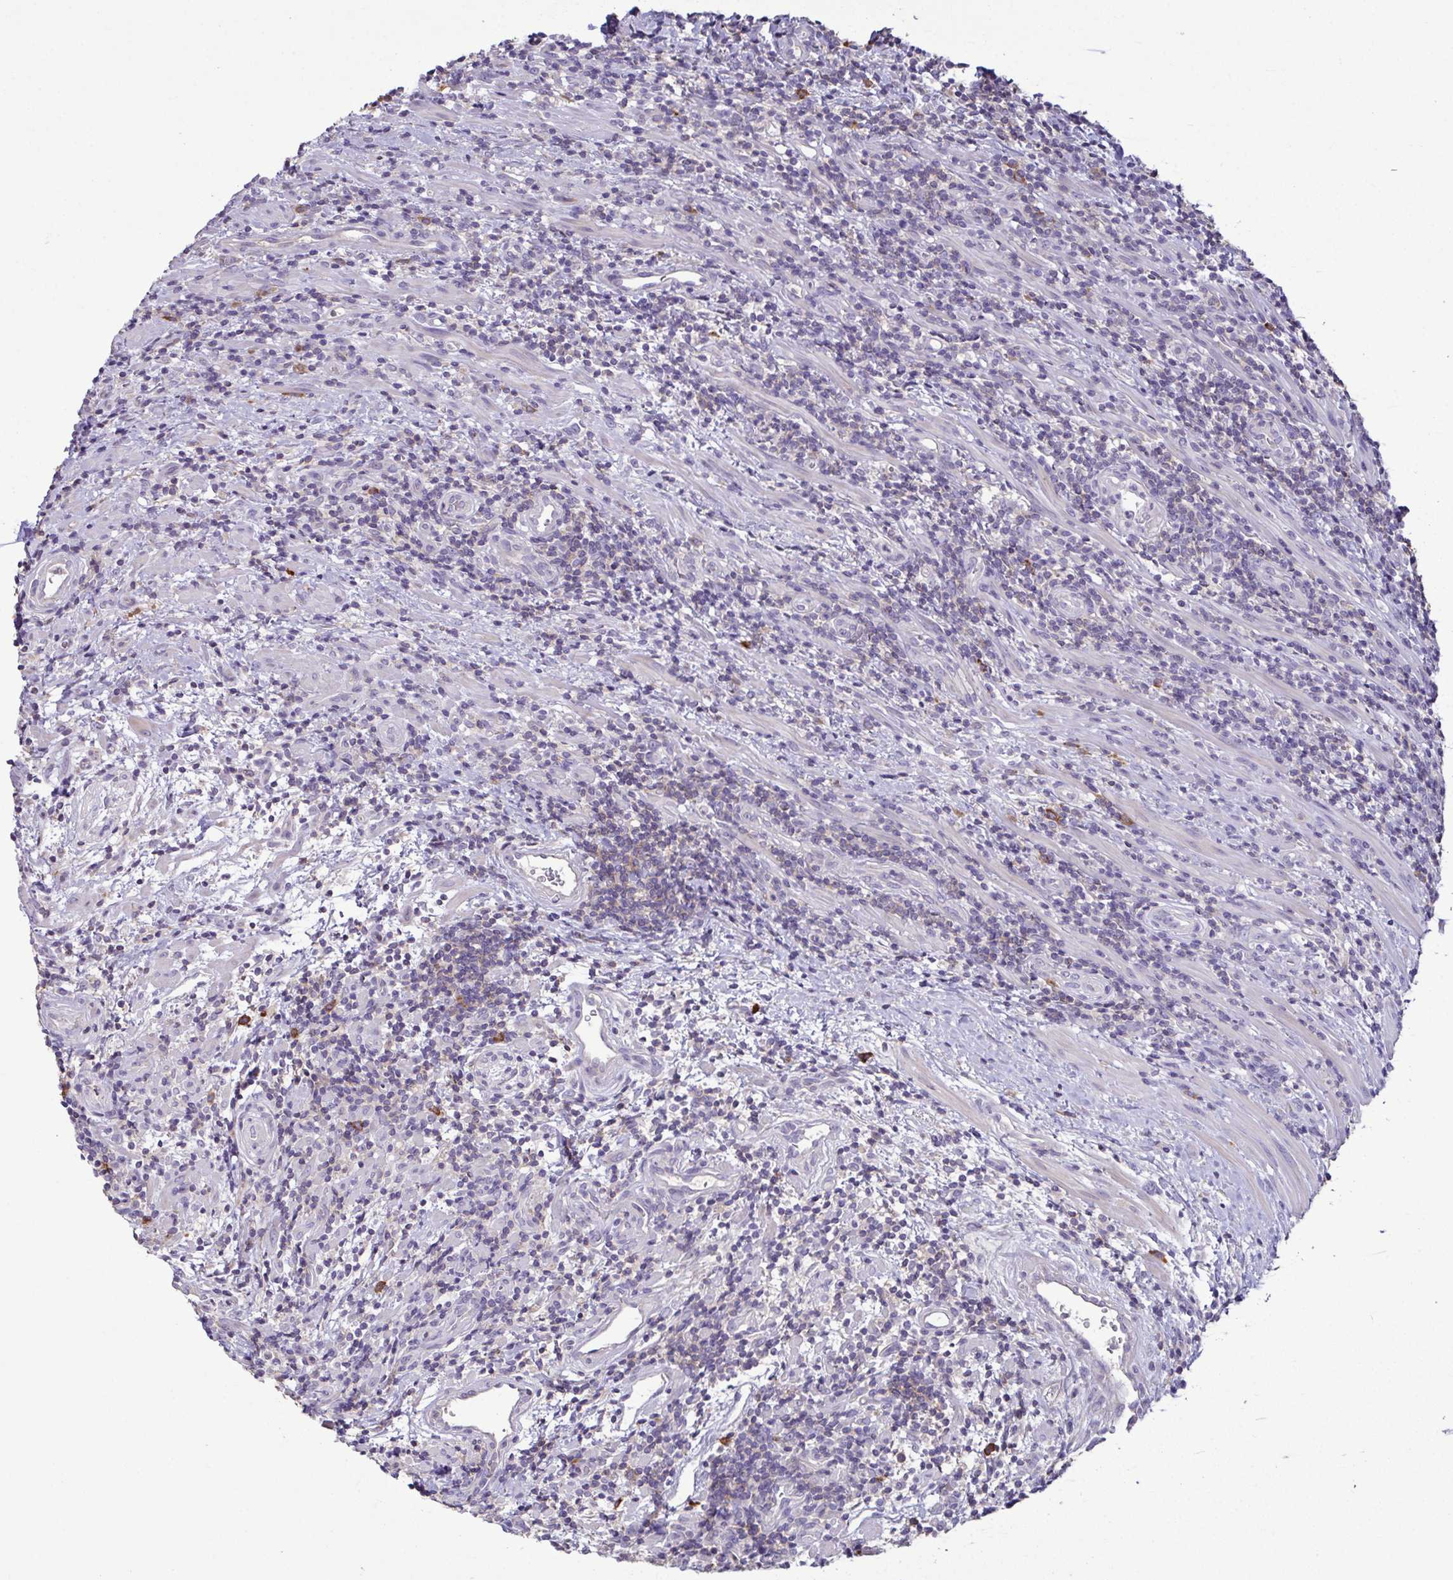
{"staining": {"intensity": "negative", "quantity": "none", "location": "none"}, "tissue": "lymphoma", "cell_type": "Tumor cells", "image_type": "cancer", "snomed": [{"axis": "morphology", "description": "Malignant lymphoma, non-Hodgkin's type, High grade"}, {"axis": "topography", "description": "Small intestine"}], "caption": "Tumor cells show no significant protein expression in malignant lymphoma, non-Hodgkin's type (high-grade). (DAB (3,3'-diaminobenzidine) immunohistochemistry (IHC) visualized using brightfield microscopy, high magnification).", "gene": "MARCO", "patient": {"sex": "female", "age": 56}}